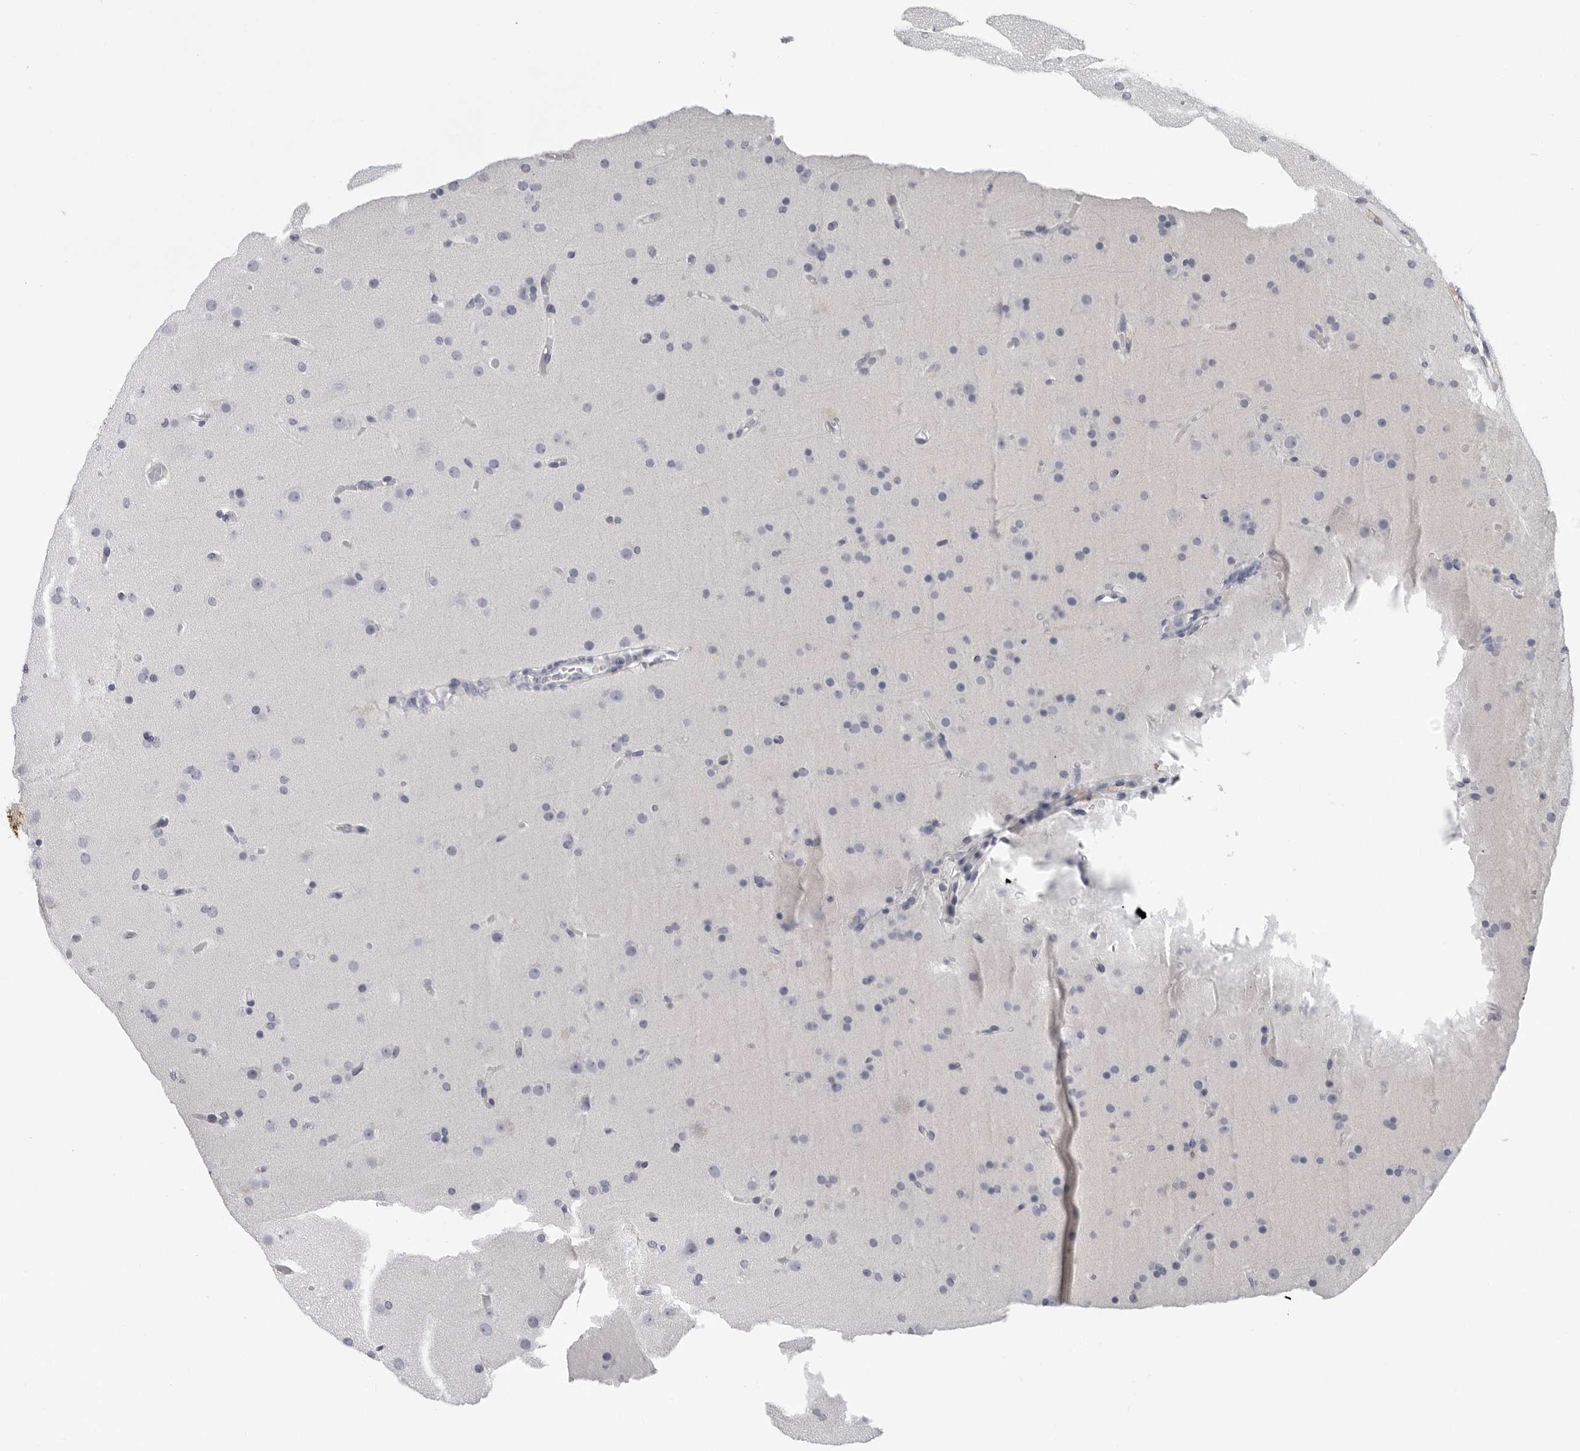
{"staining": {"intensity": "negative", "quantity": "none", "location": "none"}, "tissue": "glioma", "cell_type": "Tumor cells", "image_type": "cancer", "snomed": [{"axis": "morphology", "description": "Glioma, malignant, High grade"}, {"axis": "topography", "description": "Cerebral cortex"}], "caption": "Glioma was stained to show a protein in brown. There is no significant staining in tumor cells.", "gene": "CCDC28B", "patient": {"sex": "female", "age": 36}}